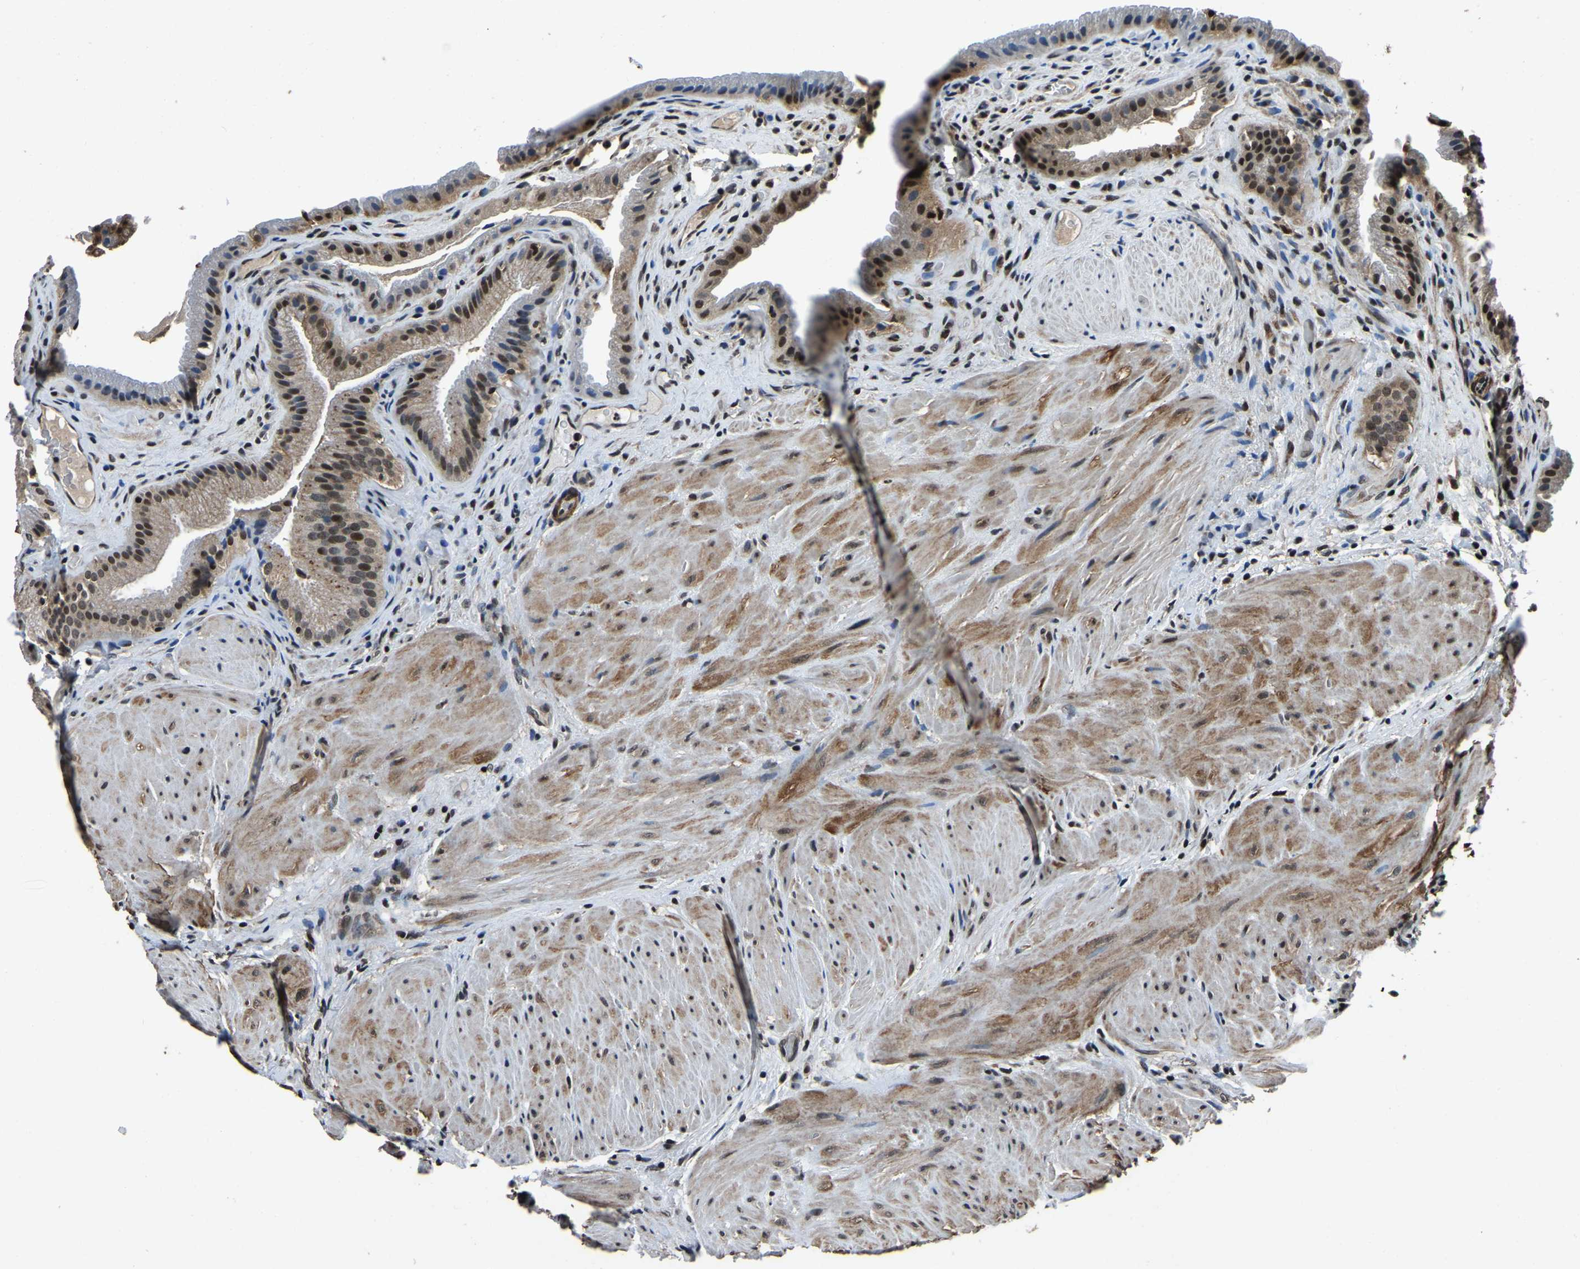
{"staining": {"intensity": "strong", "quantity": ">75%", "location": "cytoplasmic/membranous,nuclear"}, "tissue": "gallbladder", "cell_type": "Glandular cells", "image_type": "normal", "snomed": [{"axis": "morphology", "description": "Normal tissue, NOS"}, {"axis": "topography", "description": "Gallbladder"}], "caption": "Protein staining exhibits strong cytoplasmic/membranous,nuclear staining in about >75% of glandular cells in benign gallbladder. The protein is shown in brown color, while the nuclei are stained blue.", "gene": "ANKIB1", "patient": {"sex": "male", "age": 49}}